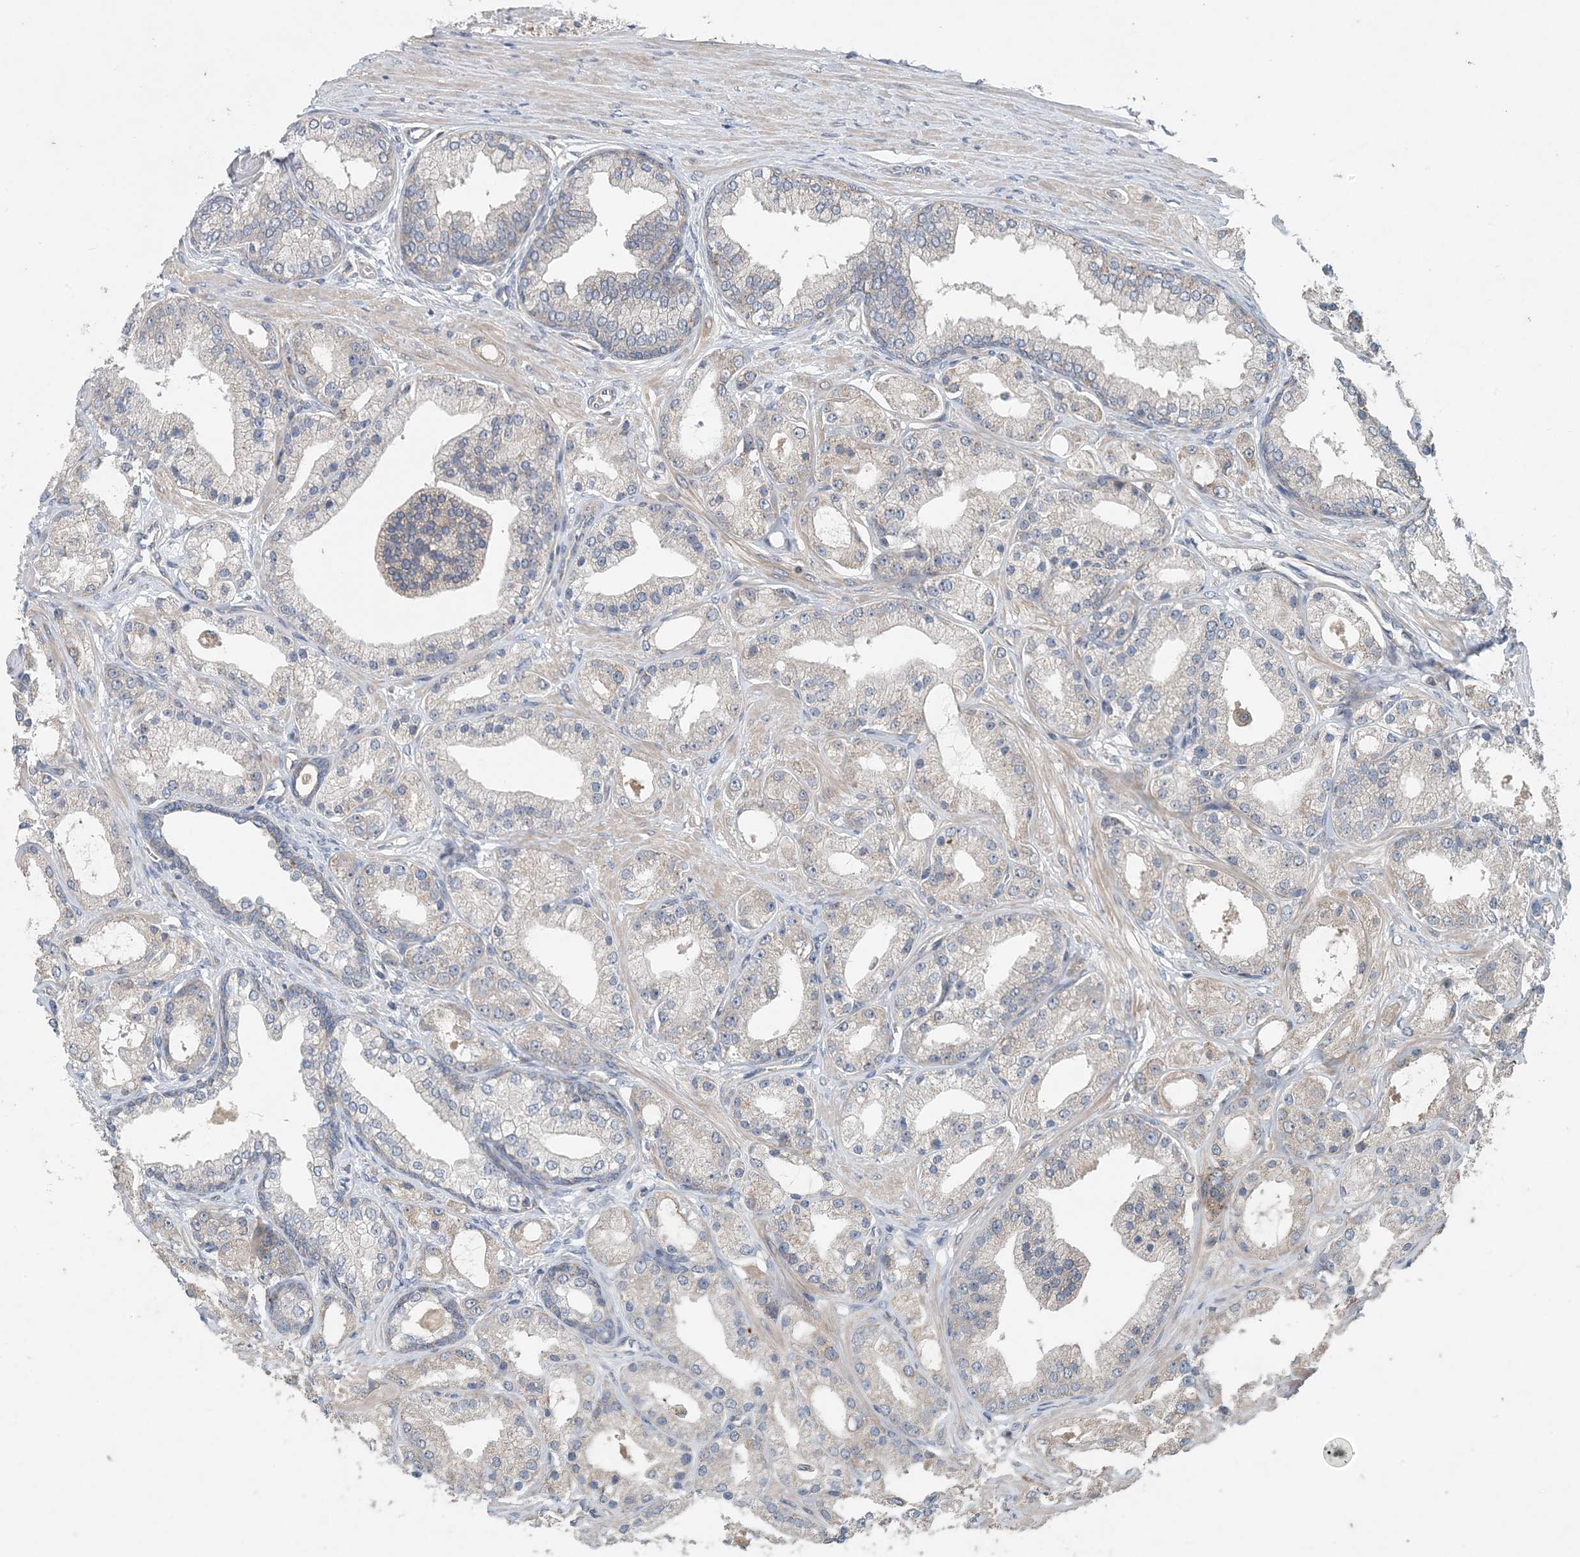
{"staining": {"intensity": "weak", "quantity": "<25%", "location": "cytoplasmic/membranous"}, "tissue": "prostate cancer", "cell_type": "Tumor cells", "image_type": "cancer", "snomed": [{"axis": "morphology", "description": "Adenocarcinoma, Low grade"}, {"axis": "topography", "description": "Prostate"}], "caption": "Immunohistochemistry (IHC) micrograph of human prostate cancer stained for a protein (brown), which exhibits no expression in tumor cells.", "gene": "MYO9B", "patient": {"sex": "male", "age": 67}}